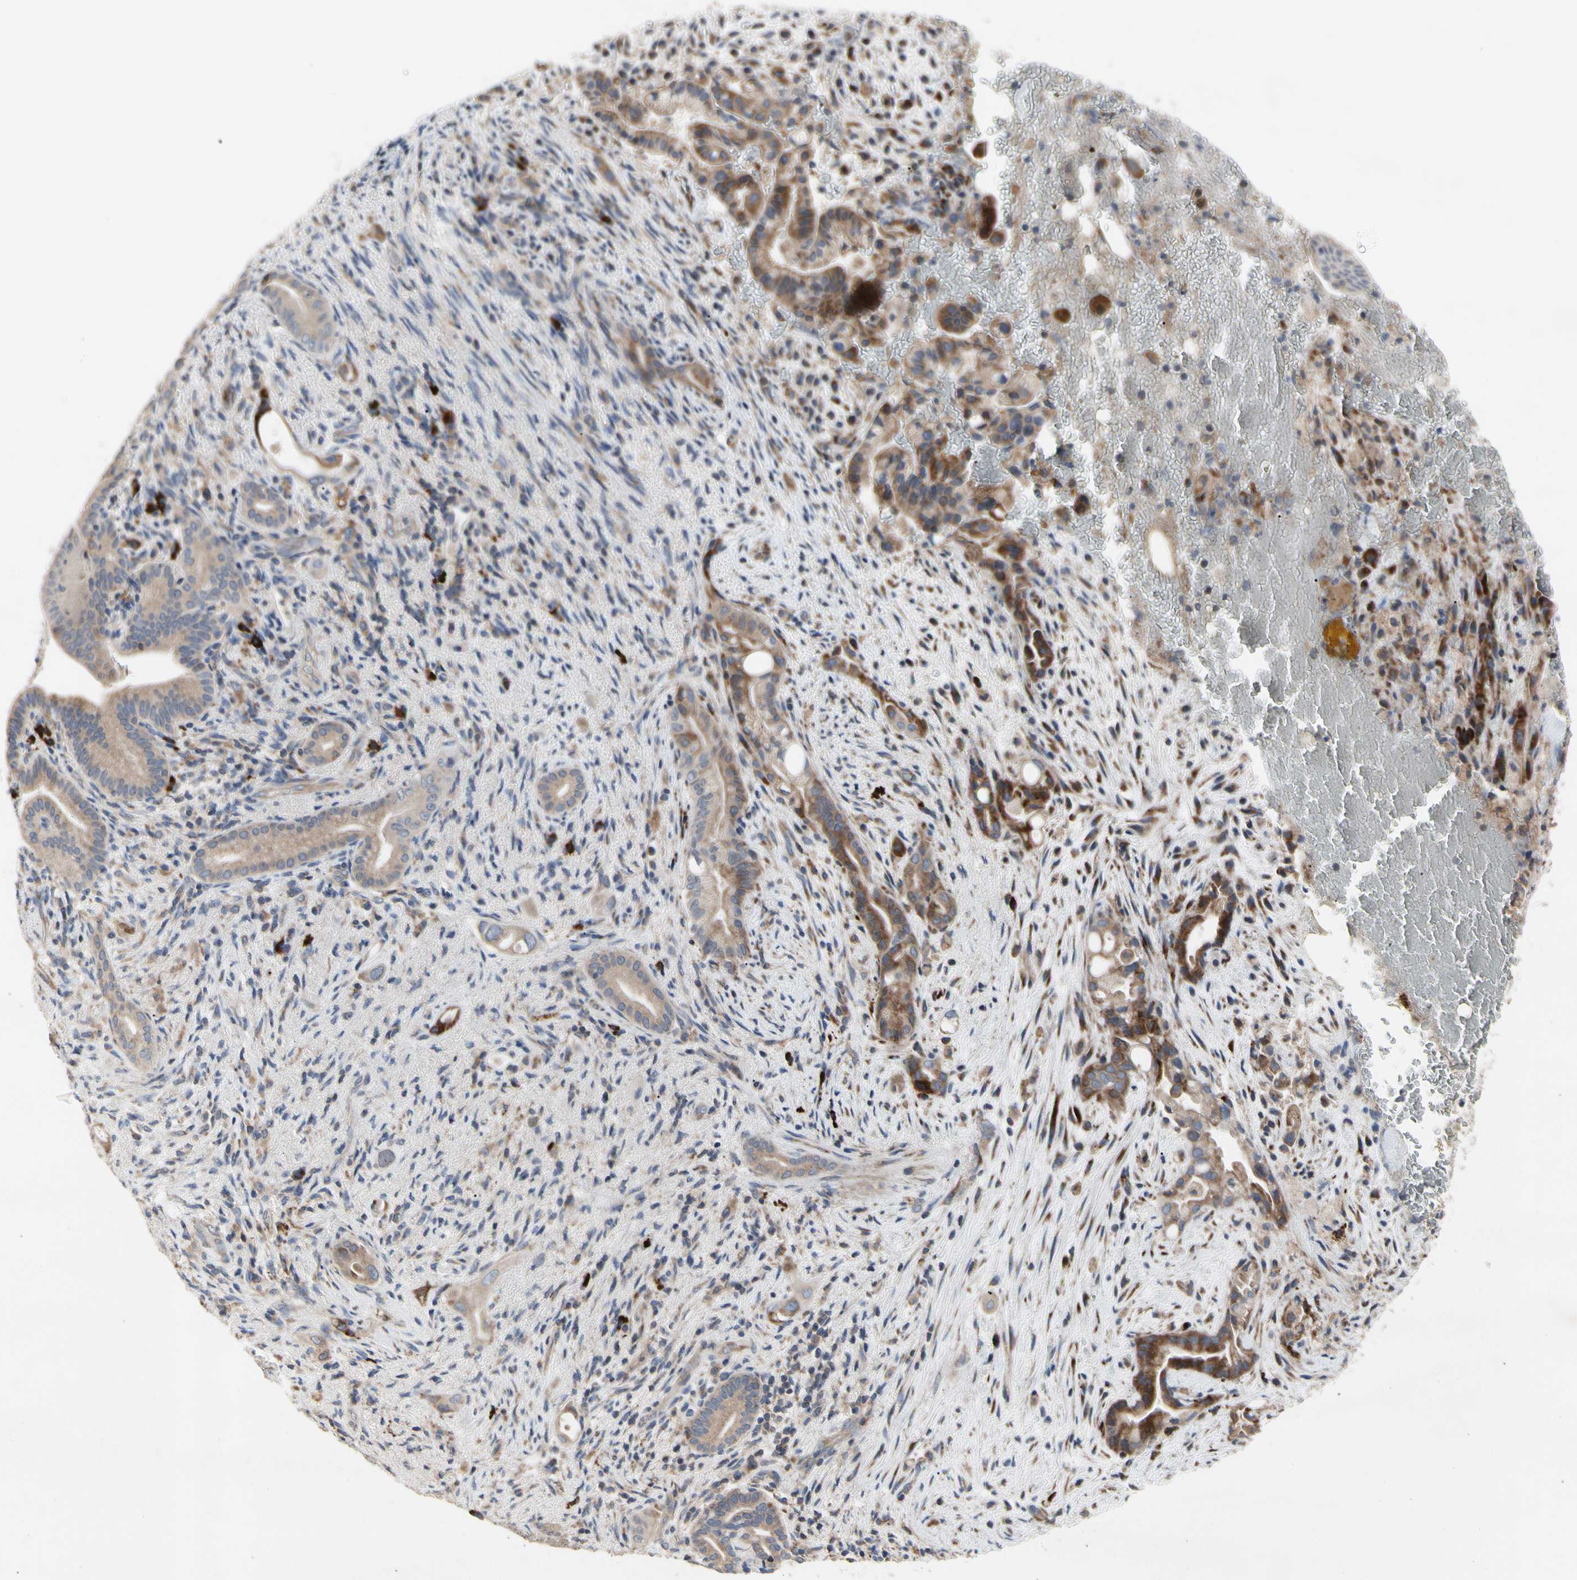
{"staining": {"intensity": "moderate", "quantity": ">75%", "location": "cytoplasmic/membranous"}, "tissue": "liver cancer", "cell_type": "Tumor cells", "image_type": "cancer", "snomed": [{"axis": "morphology", "description": "Cholangiocarcinoma"}, {"axis": "topography", "description": "Liver"}], "caption": "IHC image of human liver cholangiocarcinoma stained for a protein (brown), which reveals medium levels of moderate cytoplasmic/membranous expression in approximately >75% of tumor cells.", "gene": "MMEL1", "patient": {"sex": "female", "age": 68}}